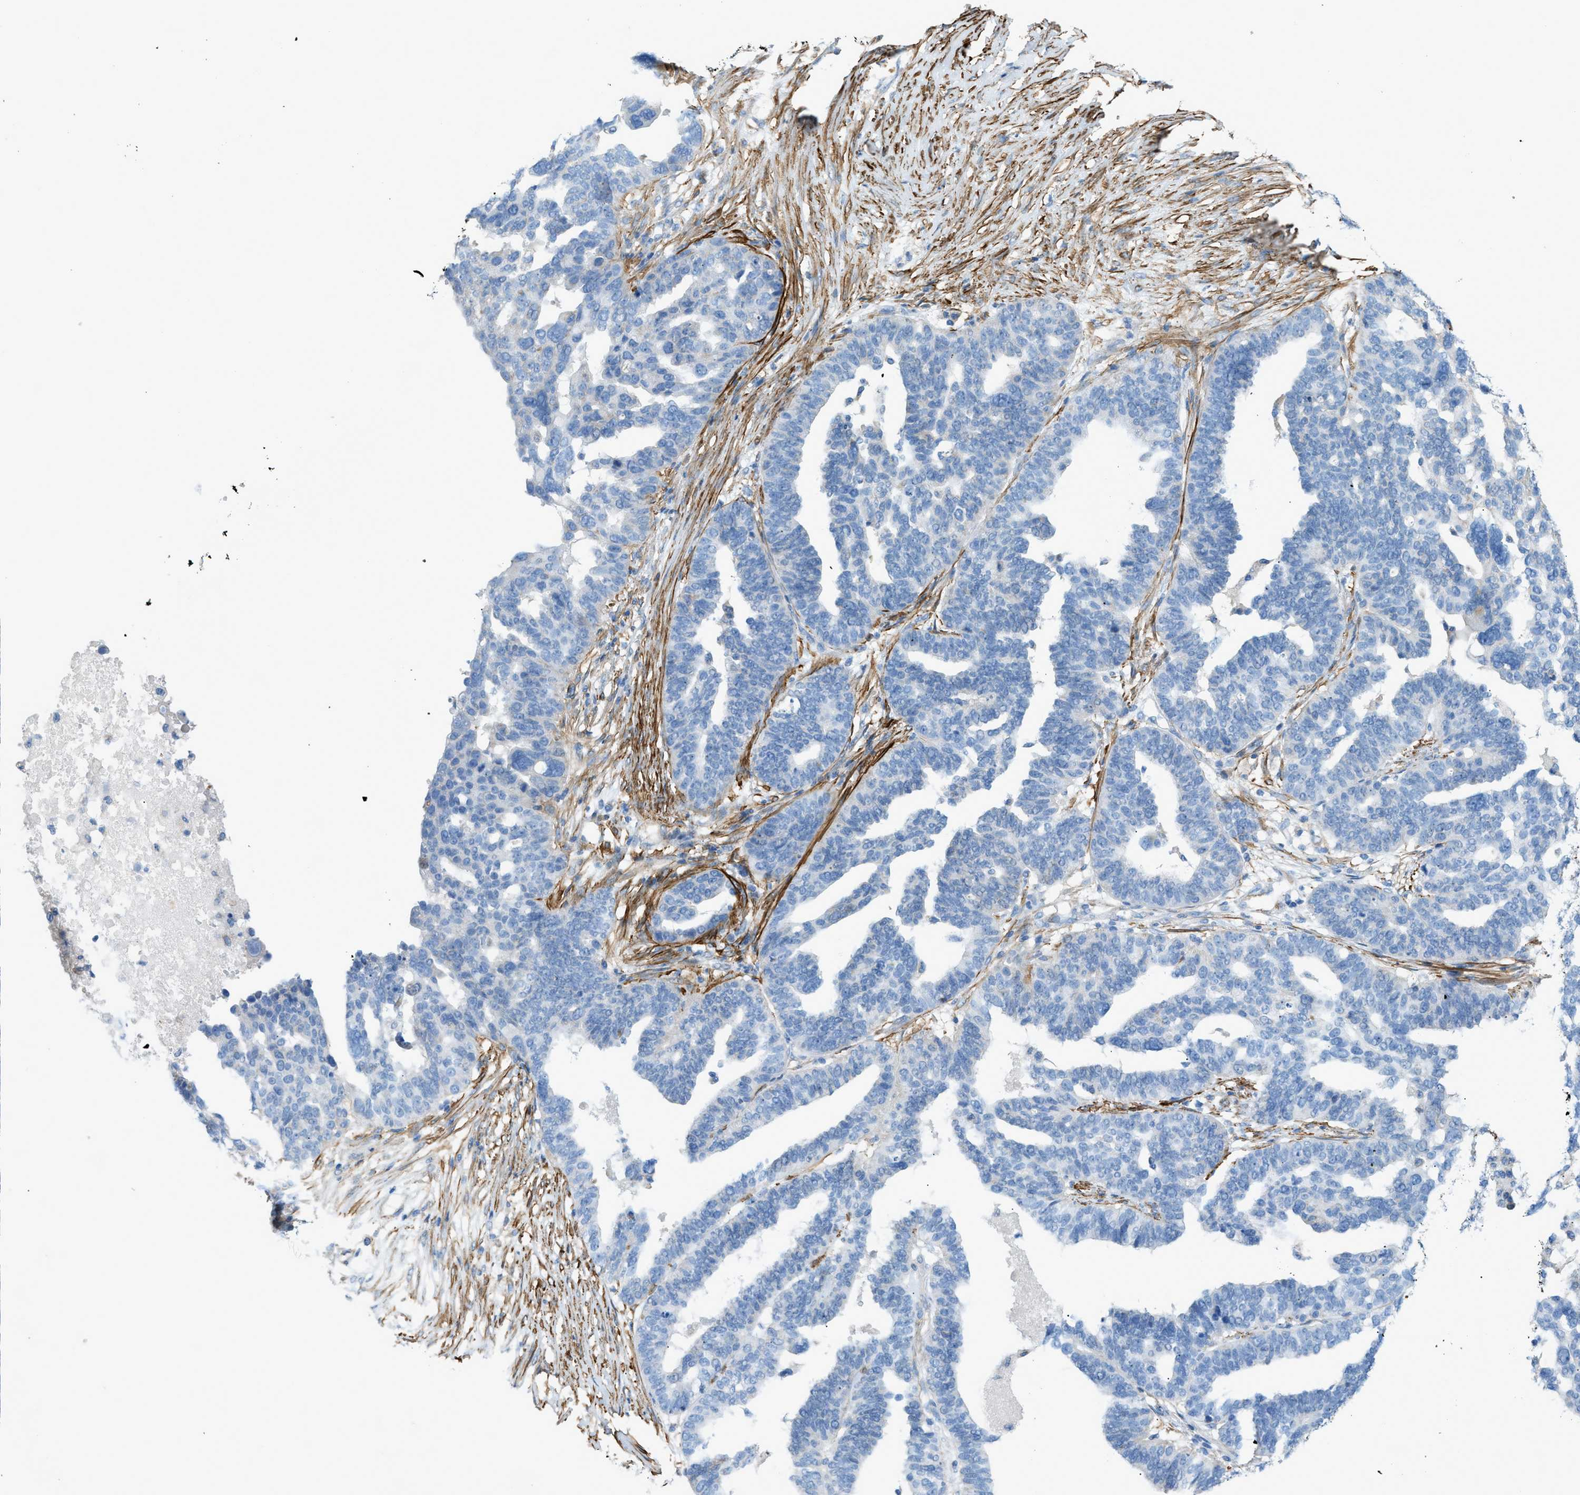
{"staining": {"intensity": "negative", "quantity": "none", "location": "none"}, "tissue": "ovarian cancer", "cell_type": "Tumor cells", "image_type": "cancer", "snomed": [{"axis": "morphology", "description": "Cystadenocarcinoma, serous, NOS"}, {"axis": "topography", "description": "Ovary"}], "caption": "This is a histopathology image of immunohistochemistry staining of ovarian serous cystadenocarcinoma, which shows no staining in tumor cells. (DAB IHC, high magnification).", "gene": "MYH11", "patient": {"sex": "female", "age": 59}}